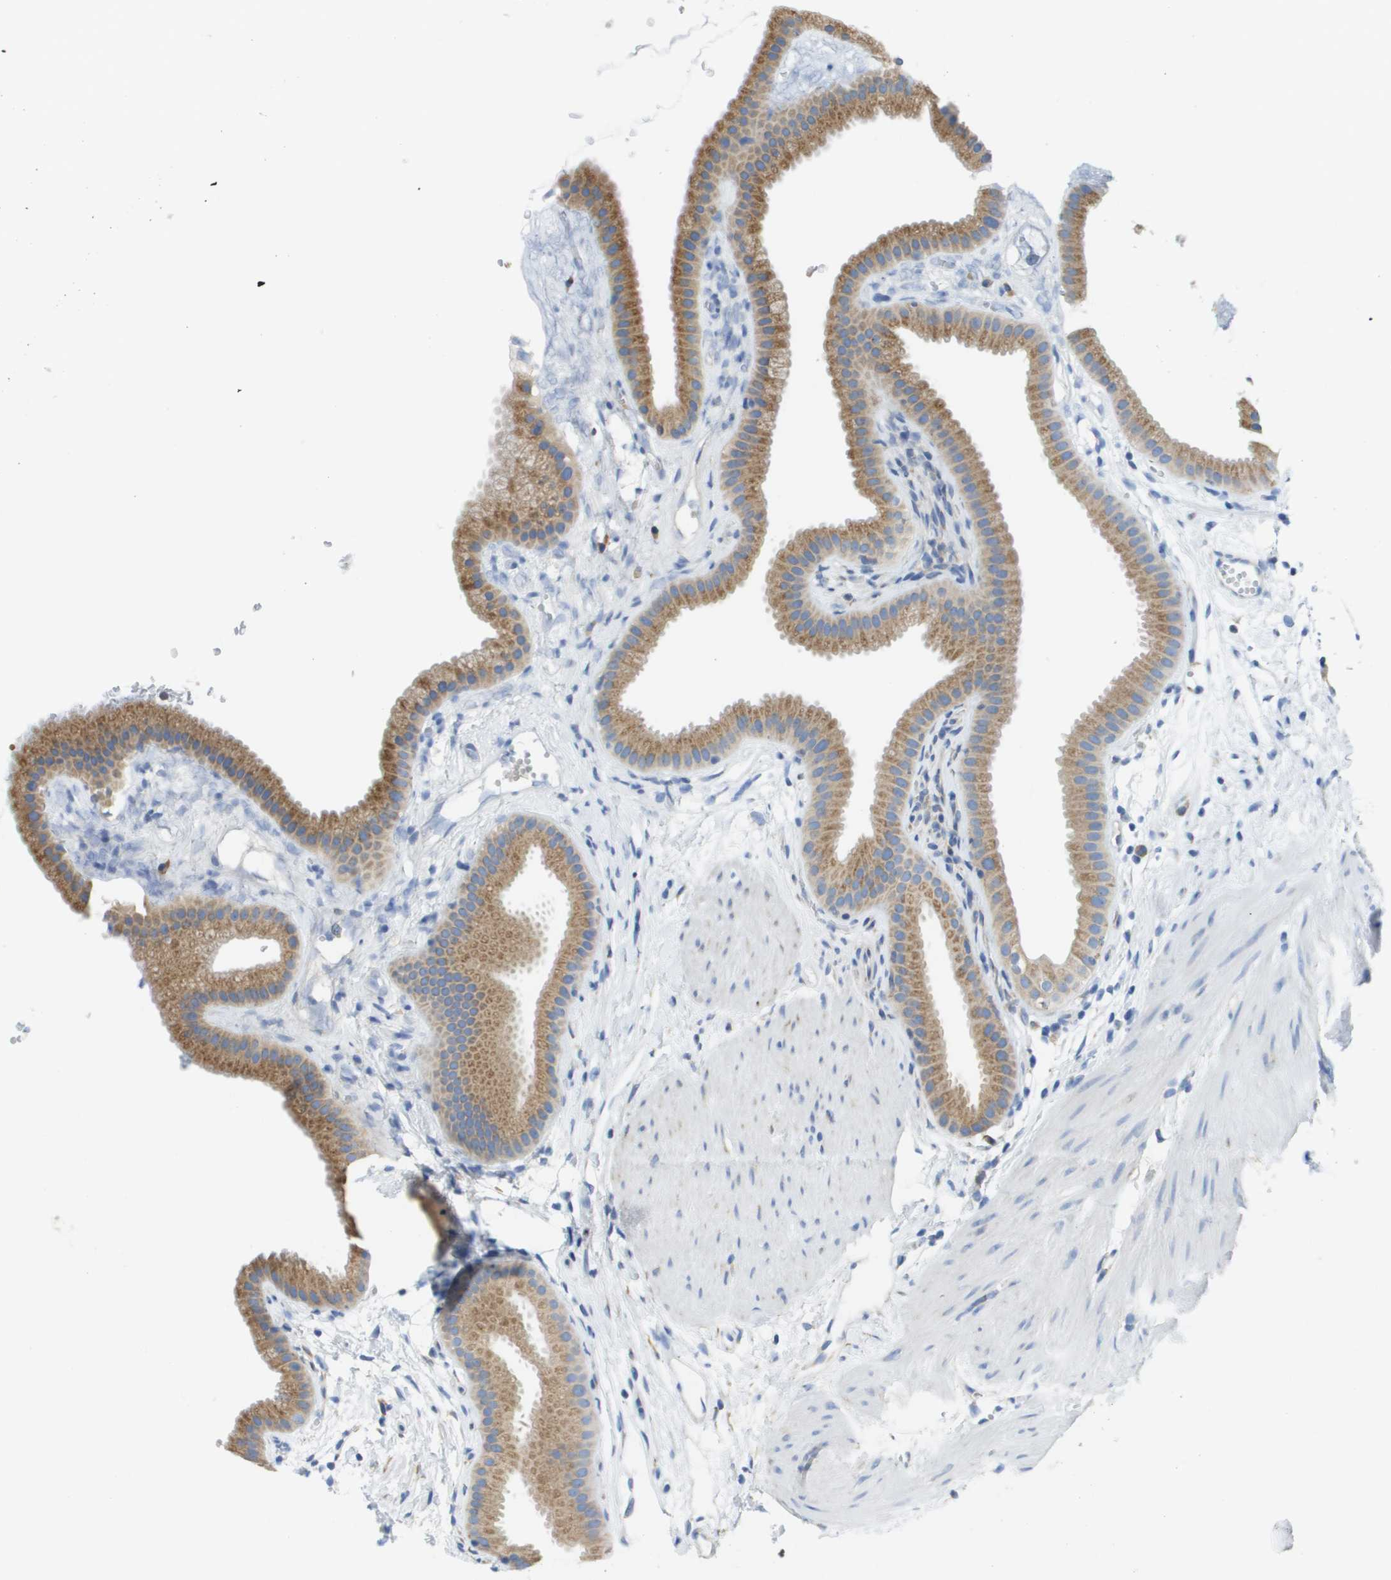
{"staining": {"intensity": "moderate", "quantity": ">75%", "location": "cytoplasmic/membranous"}, "tissue": "gallbladder", "cell_type": "Glandular cells", "image_type": "normal", "snomed": [{"axis": "morphology", "description": "Normal tissue, NOS"}, {"axis": "topography", "description": "Gallbladder"}], "caption": "Brown immunohistochemical staining in benign human gallbladder exhibits moderate cytoplasmic/membranous positivity in approximately >75% of glandular cells. (Brightfield microscopy of DAB IHC at high magnification).", "gene": "SDR42E1", "patient": {"sex": "female", "age": 64}}